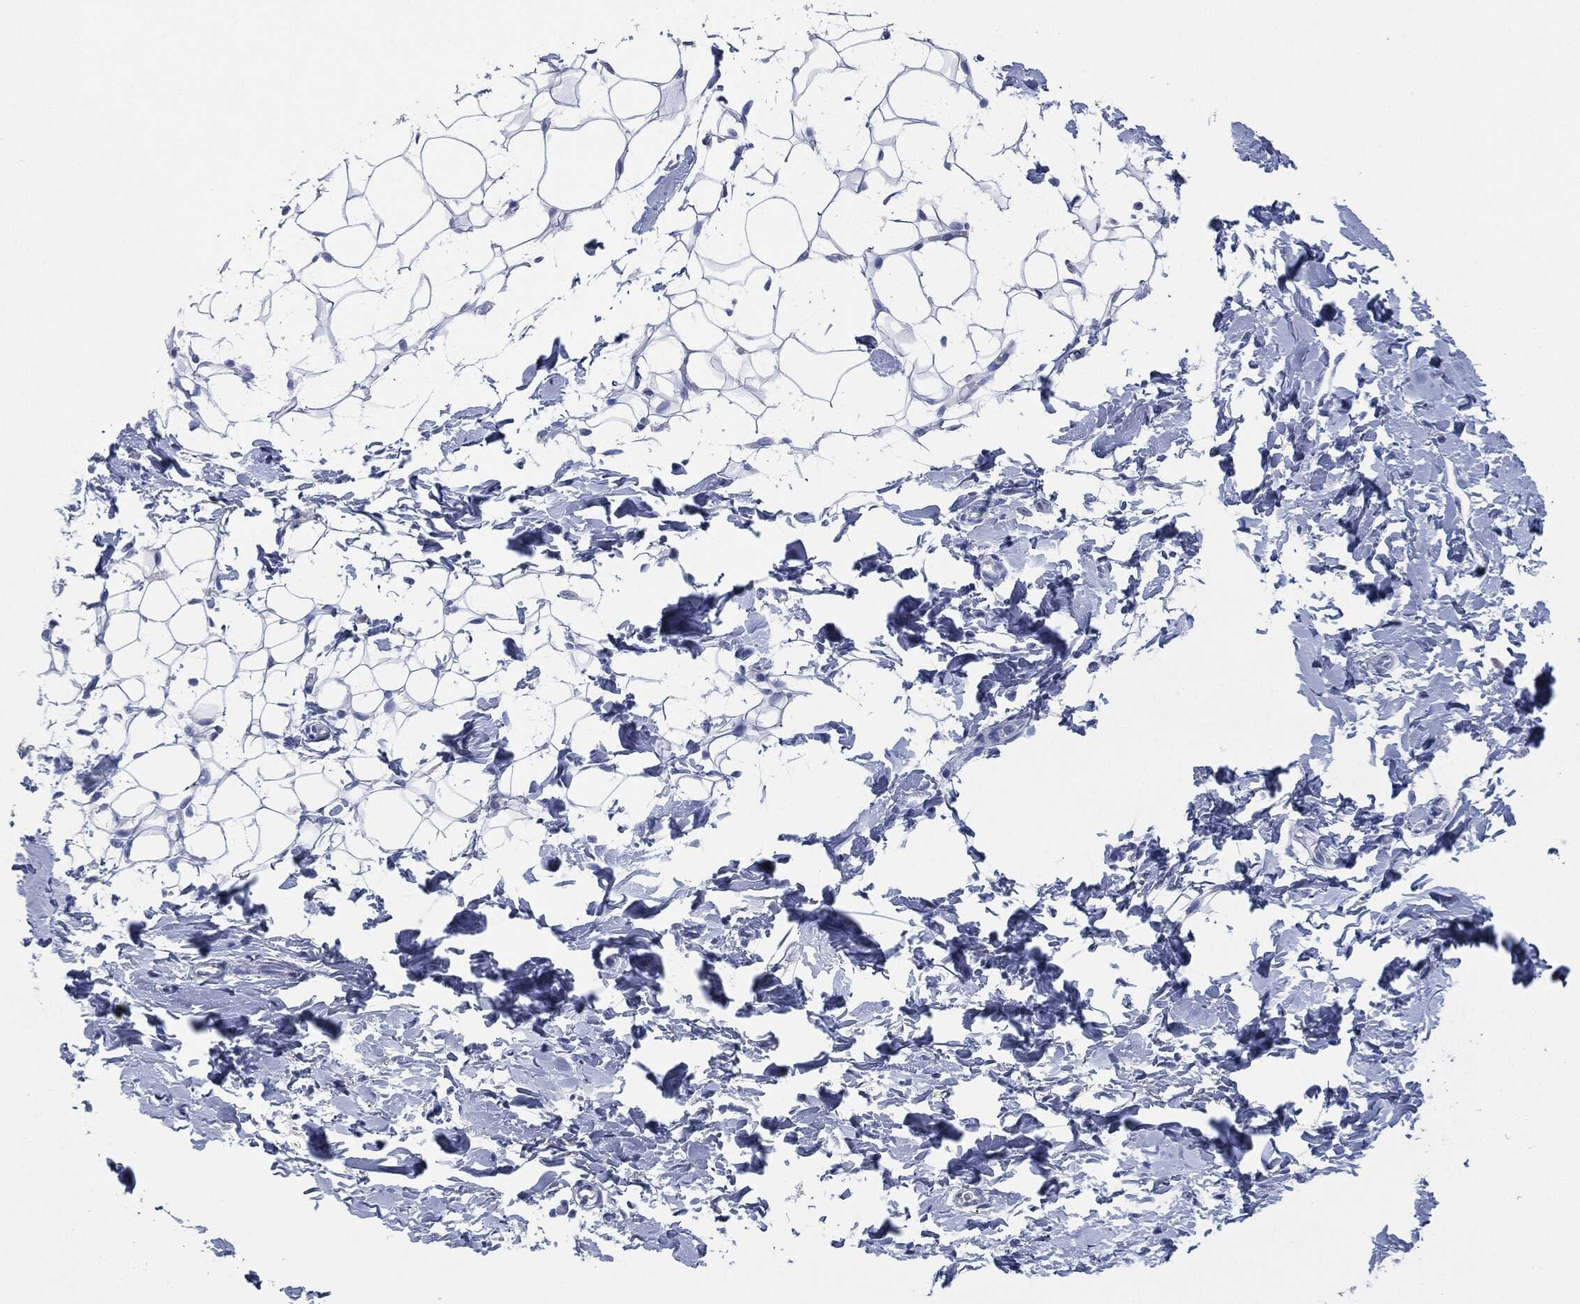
{"staining": {"intensity": "negative", "quantity": "none", "location": "none"}, "tissue": "breast", "cell_type": "Adipocytes", "image_type": "normal", "snomed": [{"axis": "morphology", "description": "Normal tissue, NOS"}, {"axis": "topography", "description": "Breast"}], "caption": "Immunohistochemistry (IHC) of unremarkable breast shows no expression in adipocytes.", "gene": "CEACAM8", "patient": {"sex": "female", "age": 37}}